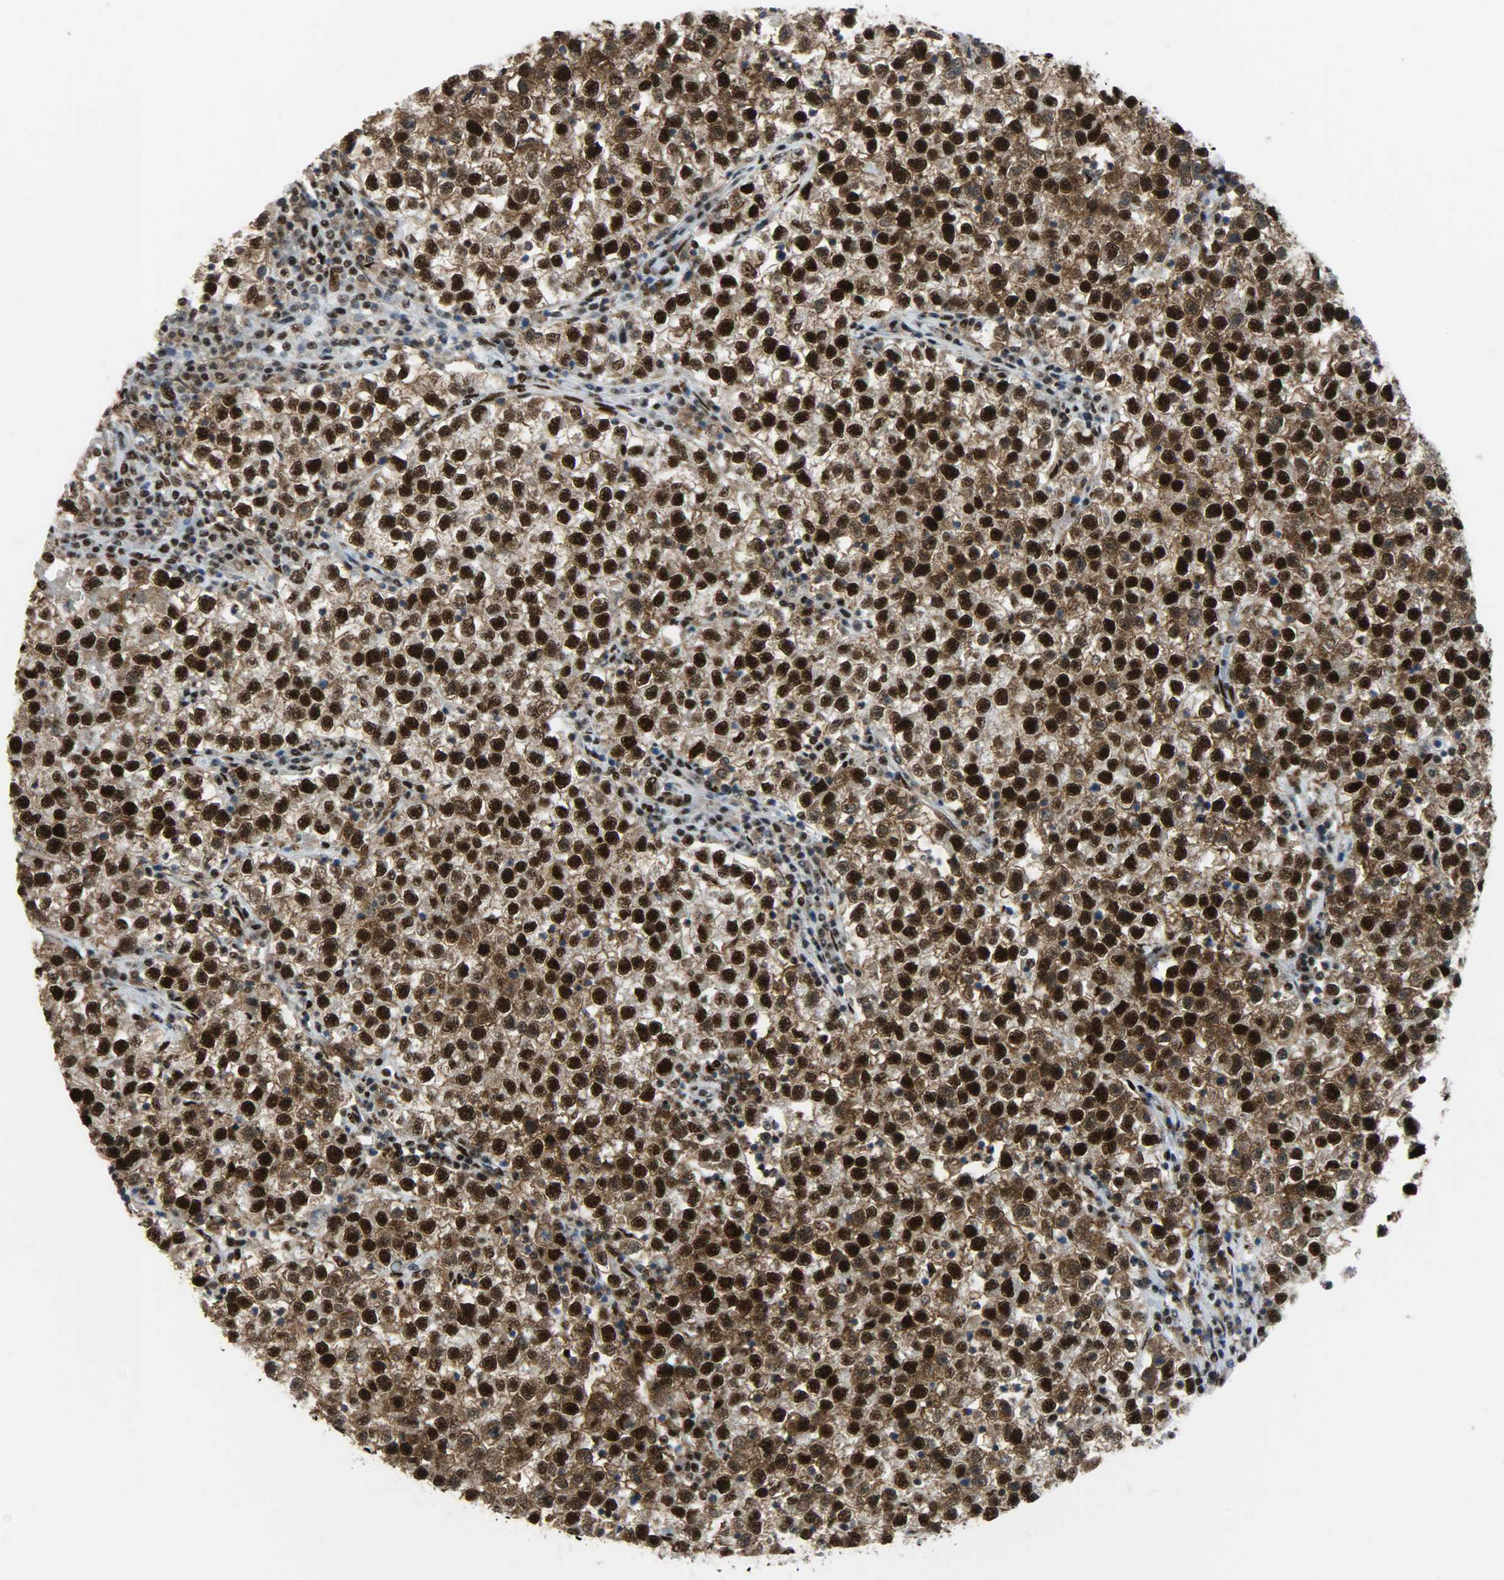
{"staining": {"intensity": "strong", "quantity": ">75%", "location": "cytoplasmic/membranous,nuclear"}, "tissue": "testis cancer", "cell_type": "Tumor cells", "image_type": "cancer", "snomed": [{"axis": "morphology", "description": "Seminoma, NOS"}, {"axis": "topography", "description": "Testis"}], "caption": "The image exhibits immunohistochemical staining of seminoma (testis). There is strong cytoplasmic/membranous and nuclear expression is present in about >75% of tumor cells.", "gene": "SSB", "patient": {"sex": "male", "age": 22}}